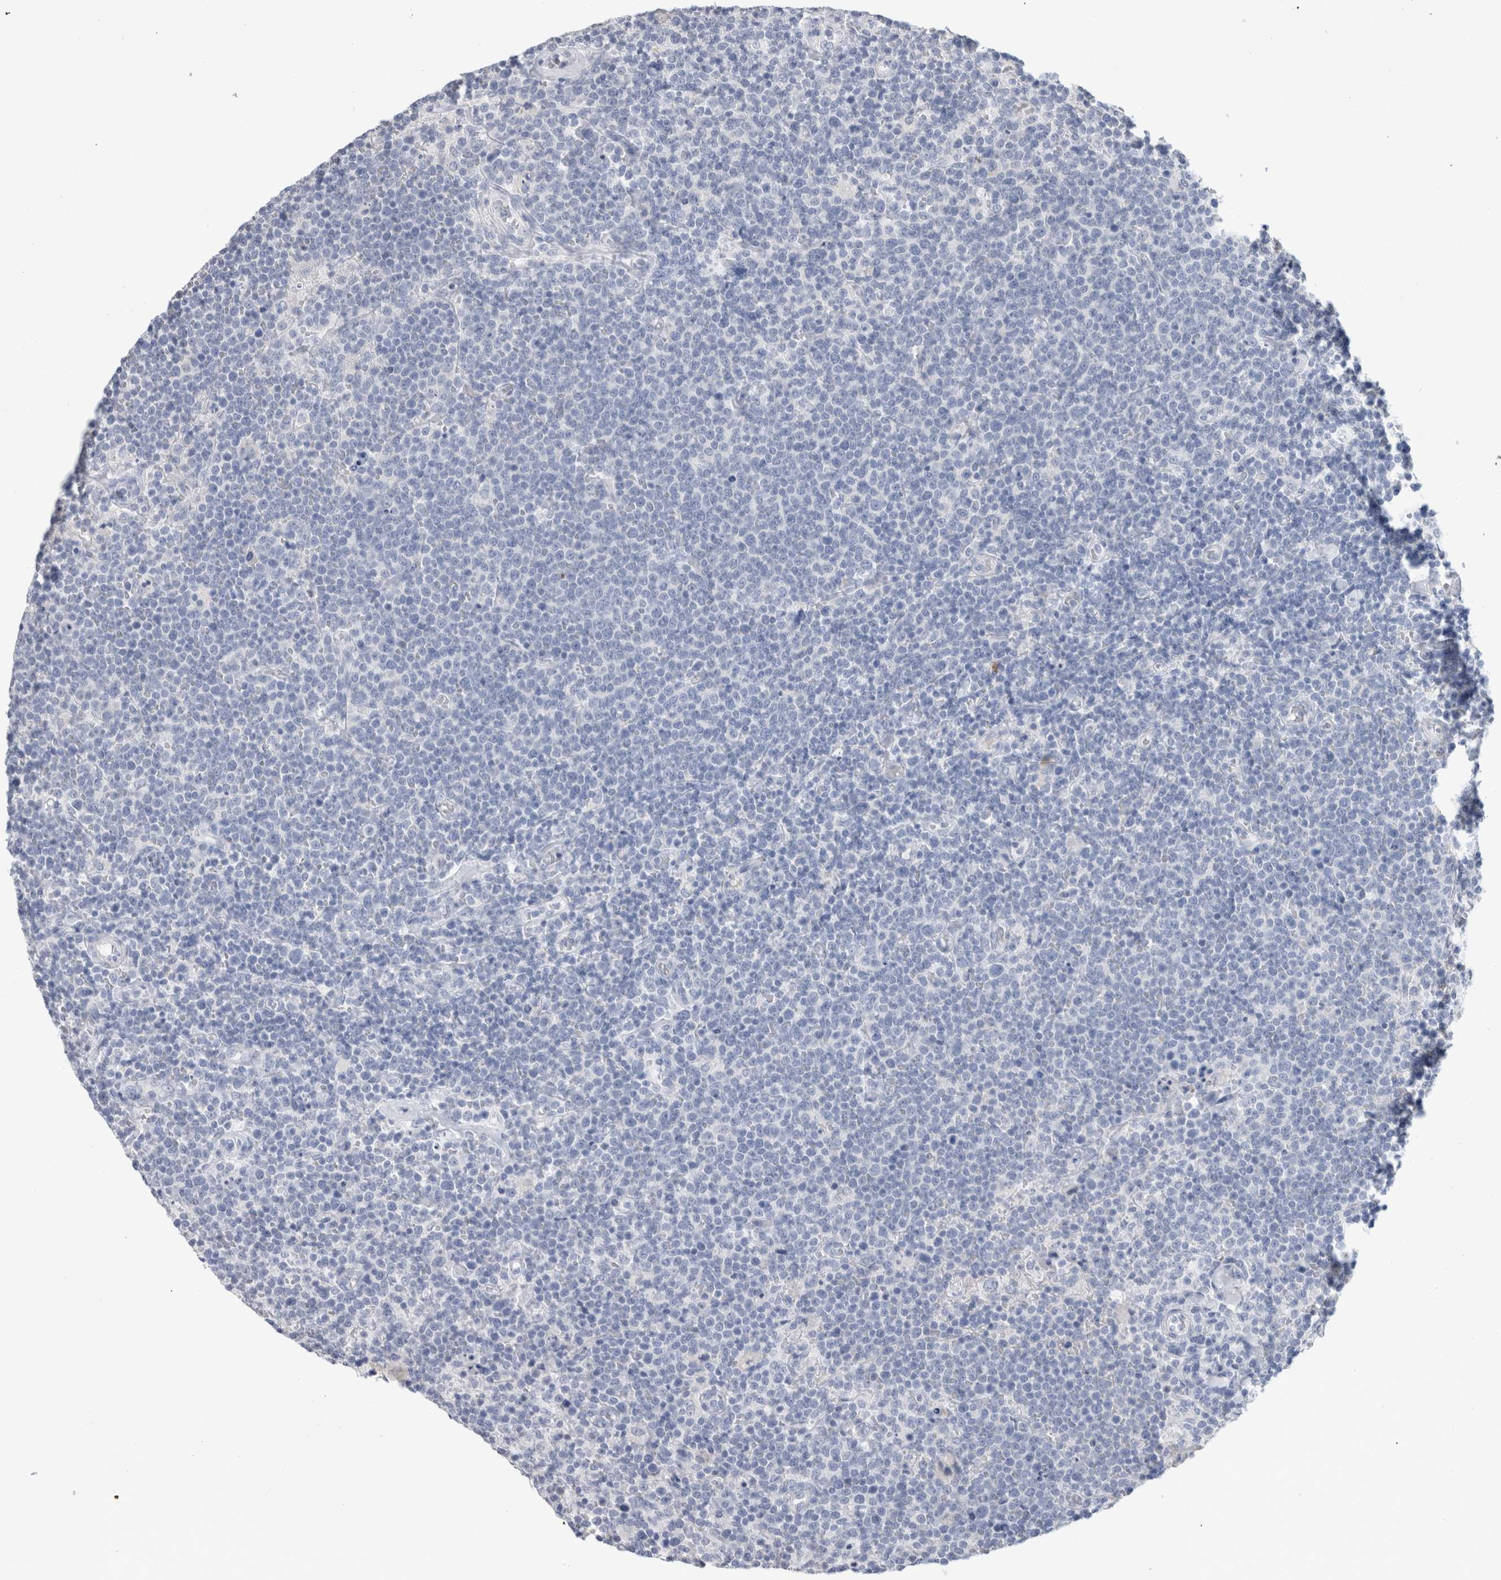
{"staining": {"intensity": "negative", "quantity": "none", "location": "none"}, "tissue": "lymphoma", "cell_type": "Tumor cells", "image_type": "cancer", "snomed": [{"axis": "morphology", "description": "Malignant lymphoma, non-Hodgkin's type, High grade"}, {"axis": "topography", "description": "Lymph node"}], "caption": "Immunohistochemical staining of lymphoma demonstrates no significant staining in tumor cells. (Immunohistochemistry, brightfield microscopy, high magnification).", "gene": "BCAN", "patient": {"sex": "male", "age": 61}}